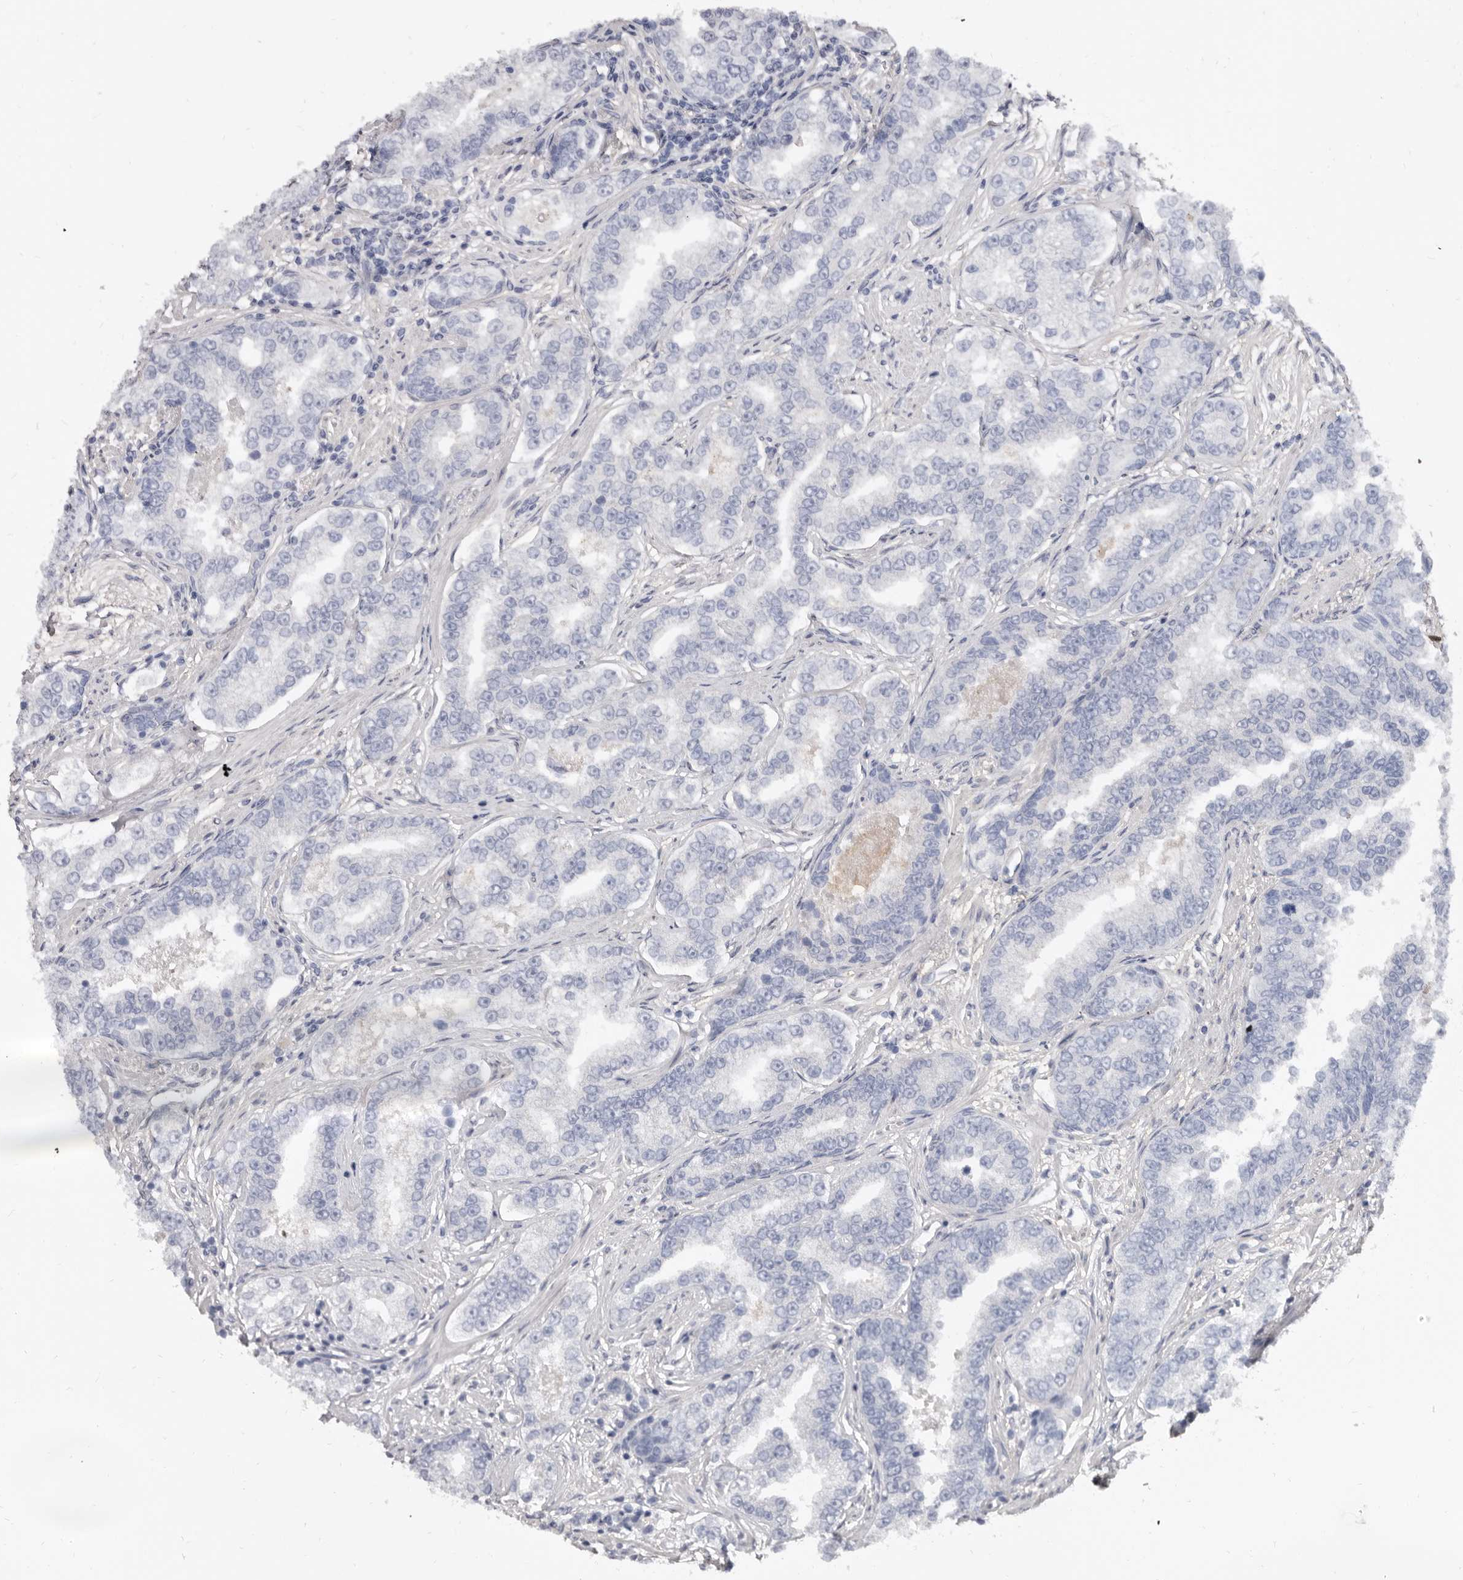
{"staining": {"intensity": "negative", "quantity": "none", "location": "none"}, "tissue": "prostate cancer", "cell_type": "Tumor cells", "image_type": "cancer", "snomed": [{"axis": "morphology", "description": "Normal tissue, NOS"}, {"axis": "morphology", "description": "Adenocarcinoma, High grade"}, {"axis": "topography", "description": "Prostate"}], "caption": "This is an IHC micrograph of human prostate cancer (high-grade adenocarcinoma). There is no positivity in tumor cells.", "gene": "KHDRBS2", "patient": {"sex": "male", "age": 83}}